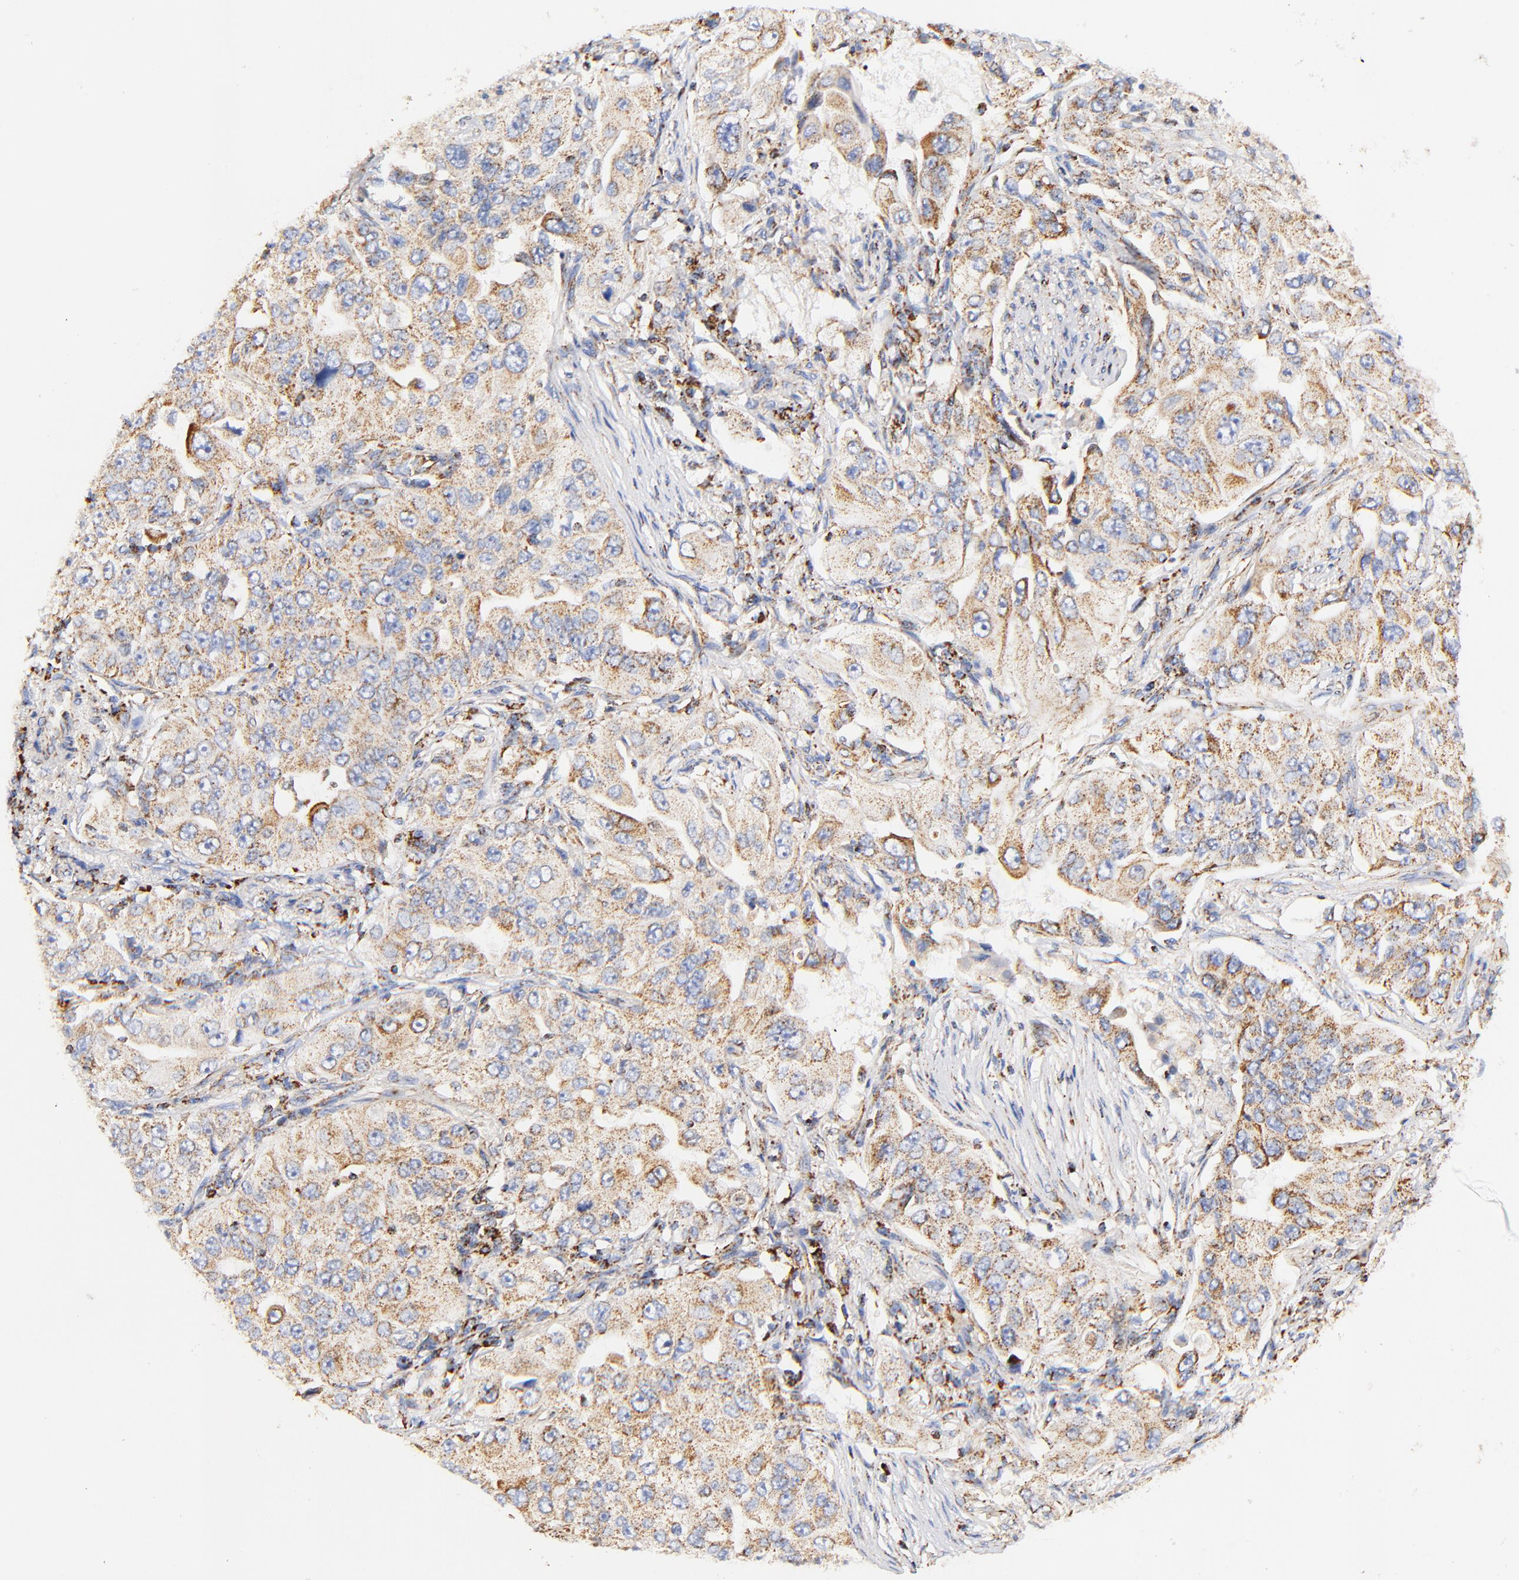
{"staining": {"intensity": "moderate", "quantity": "25%-75%", "location": "cytoplasmic/membranous"}, "tissue": "lung cancer", "cell_type": "Tumor cells", "image_type": "cancer", "snomed": [{"axis": "morphology", "description": "Adenocarcinoma, NOS"}, {"axis": "topography", "description": "Lung"}], "caption": "Human lung adenocarcinoma stained for a protein (brown) exhibits moderate cytoplasmic/membranous positive positivity in about 25%-75% of tumor cells.", "gene": "ATP5F1D", "patient": {"sex": "male", "age": 84}}